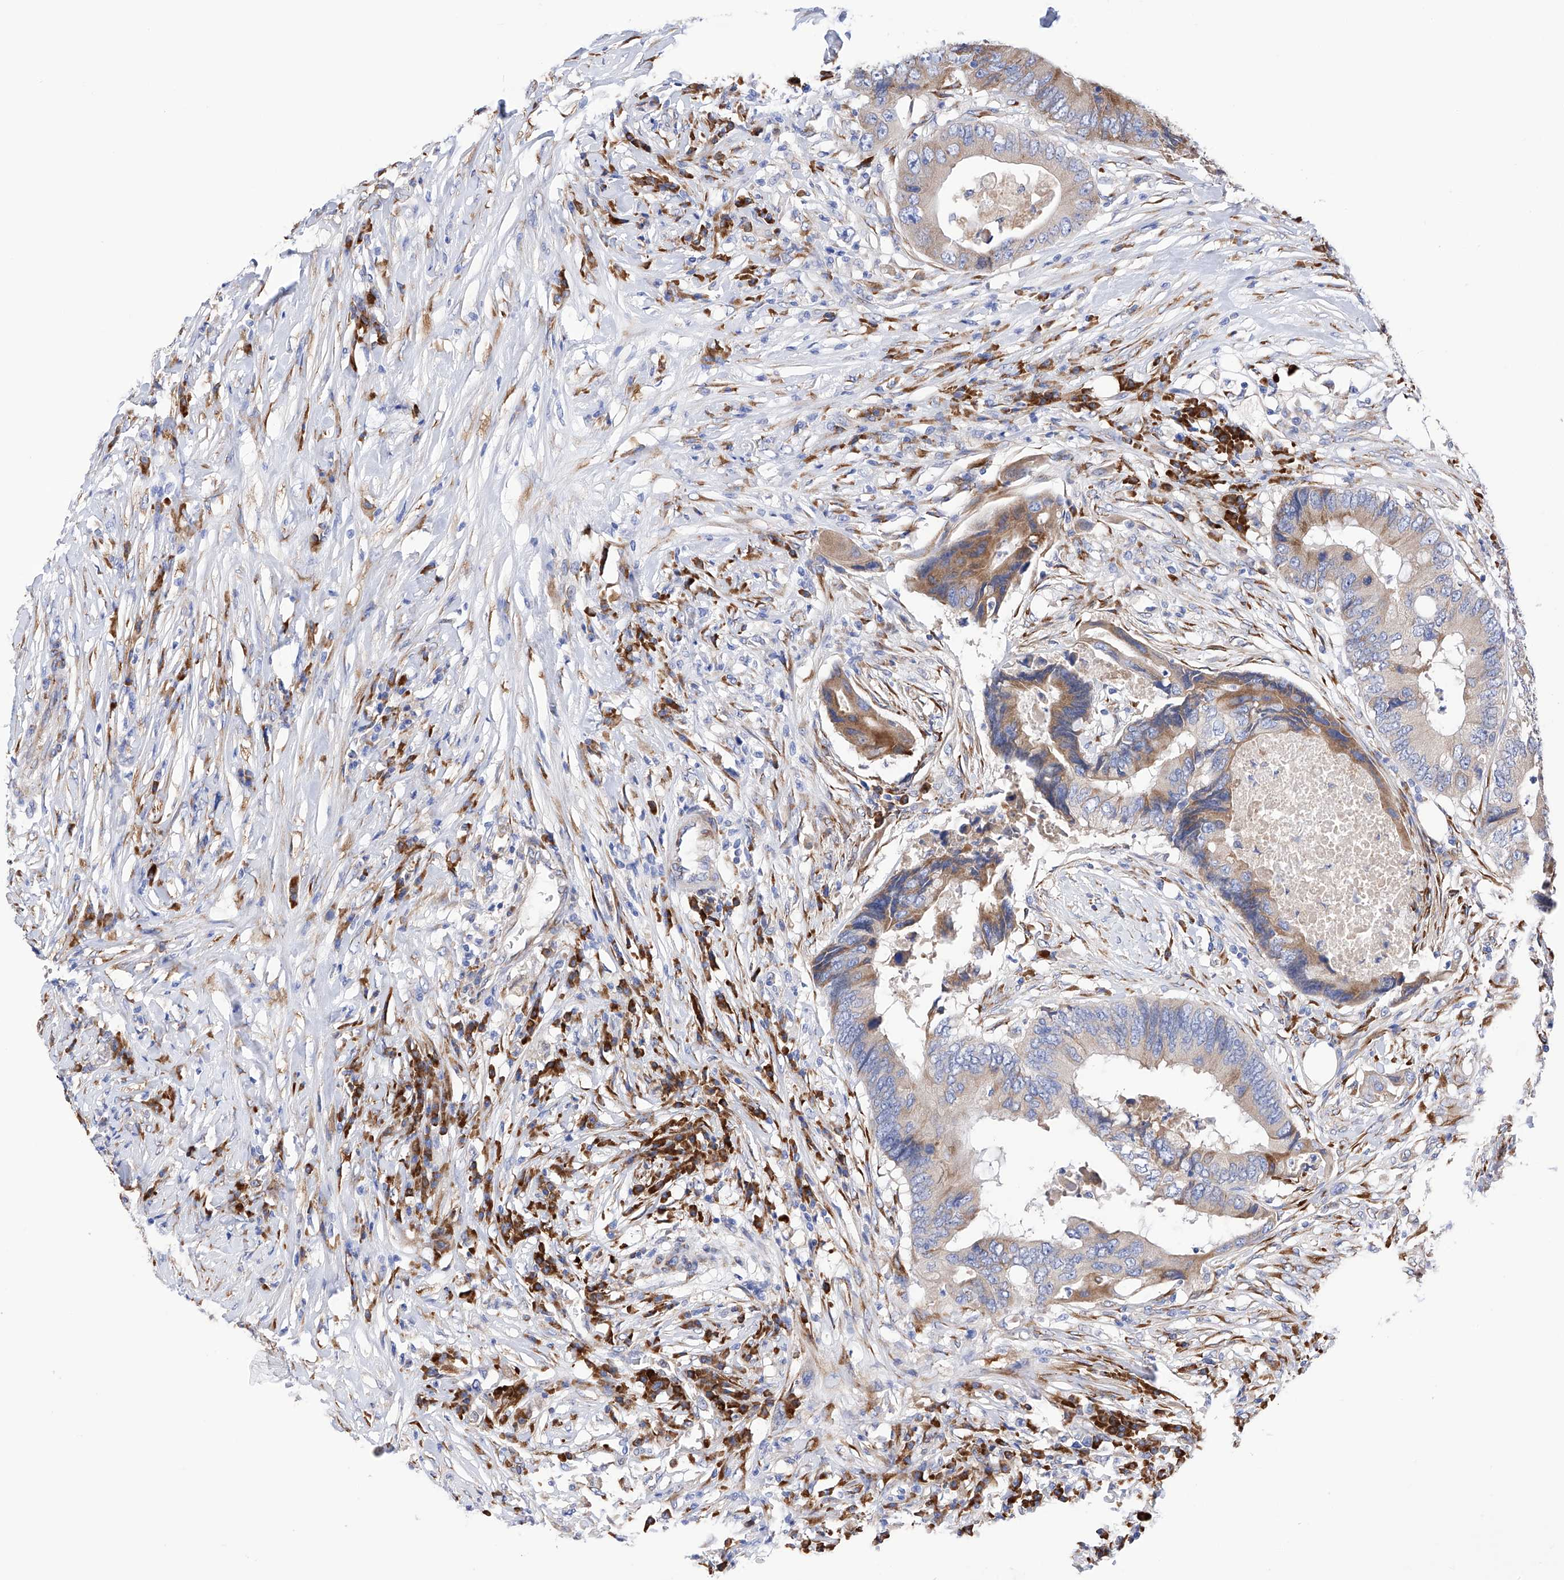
{"staining": {"intensity": "moderate", "quantity": "<25%", "location": "cytoplasmic/membranous"}, "tissue": "colorectal cancer", "cell_type": "Tumor cells", "image_type": "cancer", "snomed": [{"axis": "morphology", "description": "Adenocarcinoma, NOS"}, {"axis": "topography", "description": "Colon"}], "caption": "Immunohistochemical staining of human adenocarcinoma (colorectal) demonstrates low levels of moderate cytoplasmic/membranous positivity in approximately <25% of tumor cells.", "gene": "PDIA5", "patient": {"sex": "male", "age": 71}}